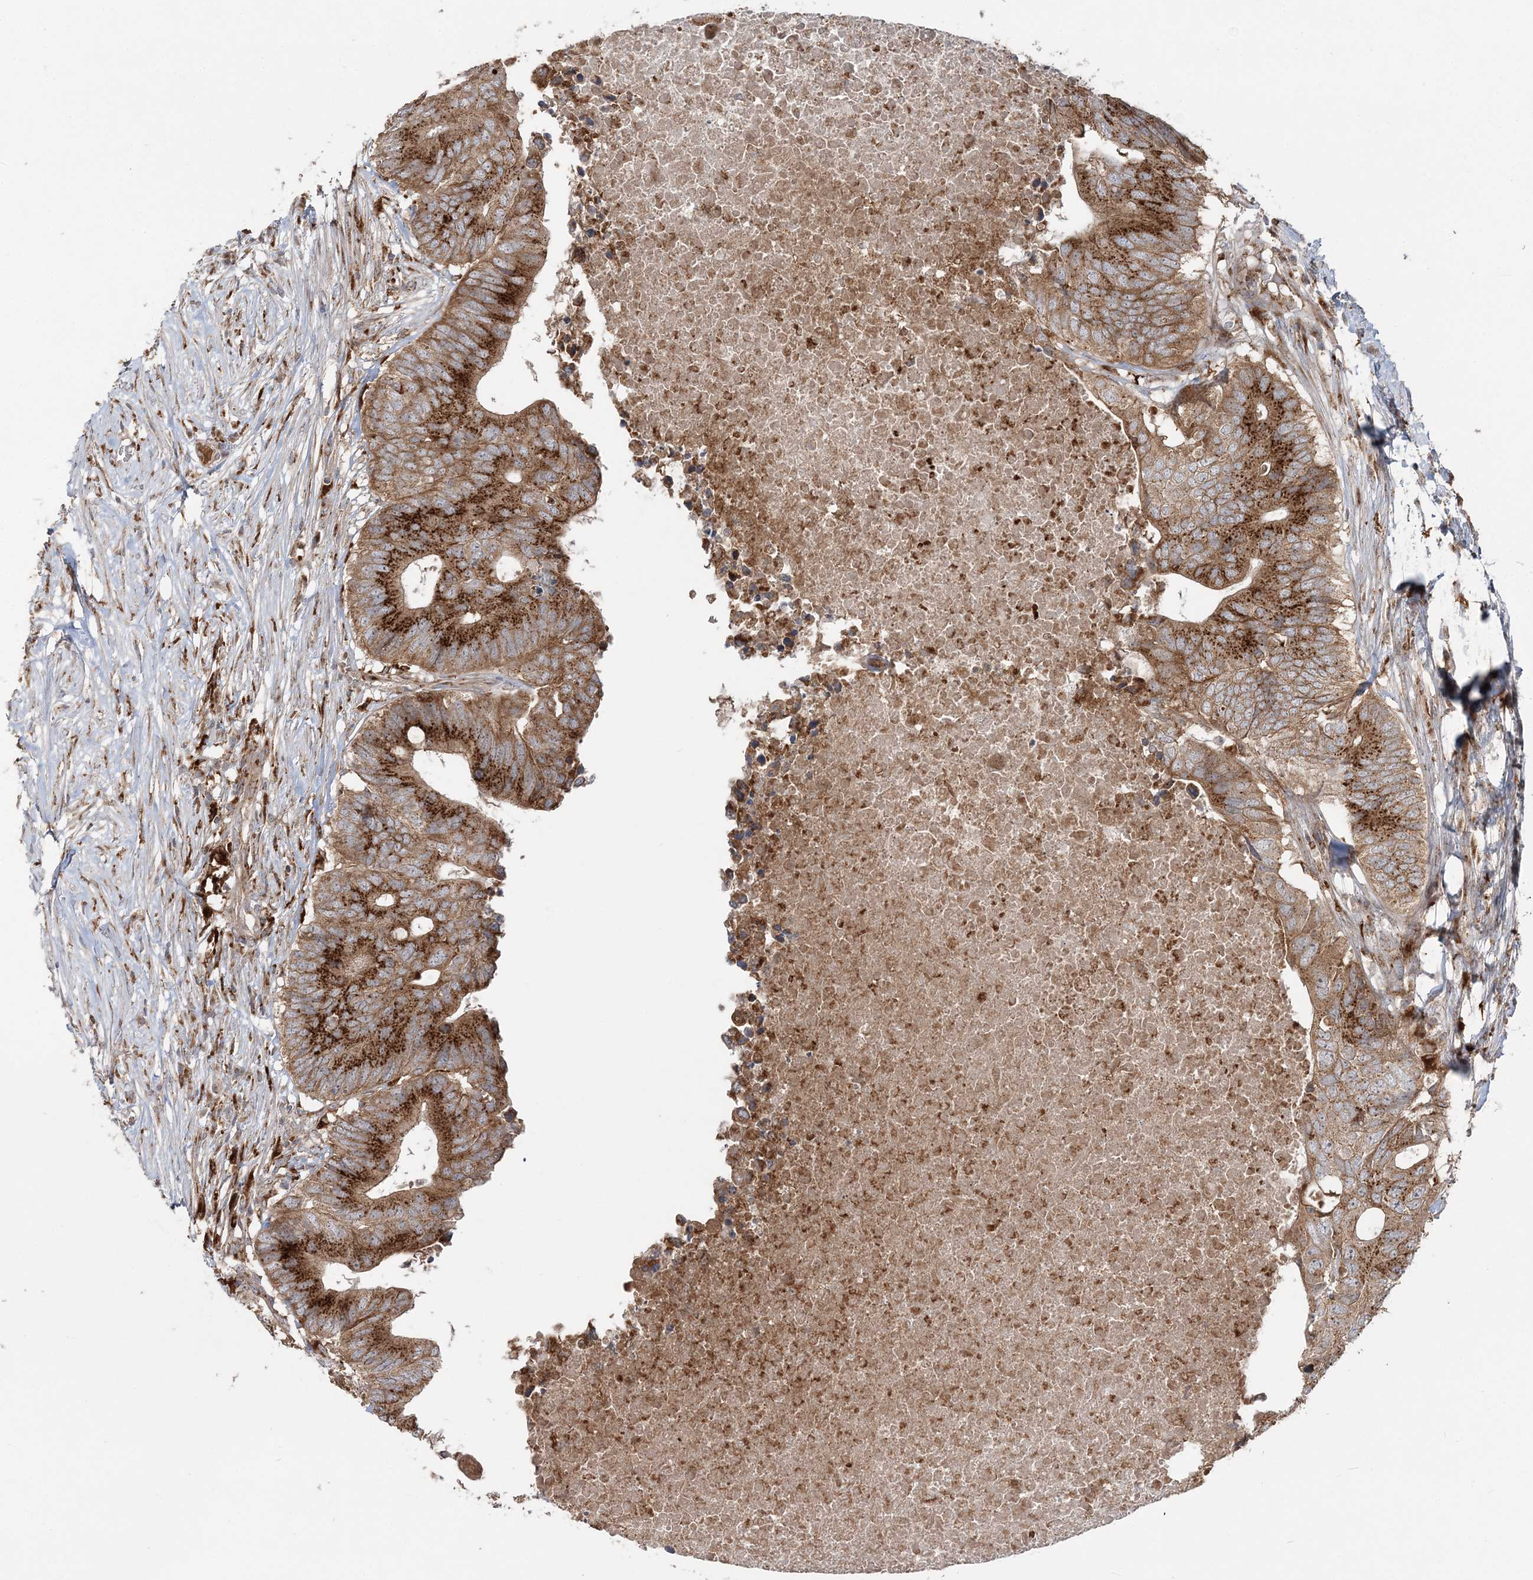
{"staining": {"intensity": "strong", "quantity": ">75%", "location": "cytoplasmic/membranous"}, "tissue": "colorectal cancer", "cell_type": "Tumor cells", "image_type": "cancer", "snomed": [{"axis": "morphology", "description": "Adenocarcinoma, NOS"}, {"axis": "topography", "description": "Colon"}], "caption": "Strong cytoplasmic/membranous expression for a protein is seen in about >75% of tumor cells of colorectal cancer (adenocarcinoma) using IHC.", "gene": "ABCC3", "patient": {"sex": "male", "age": 71}}